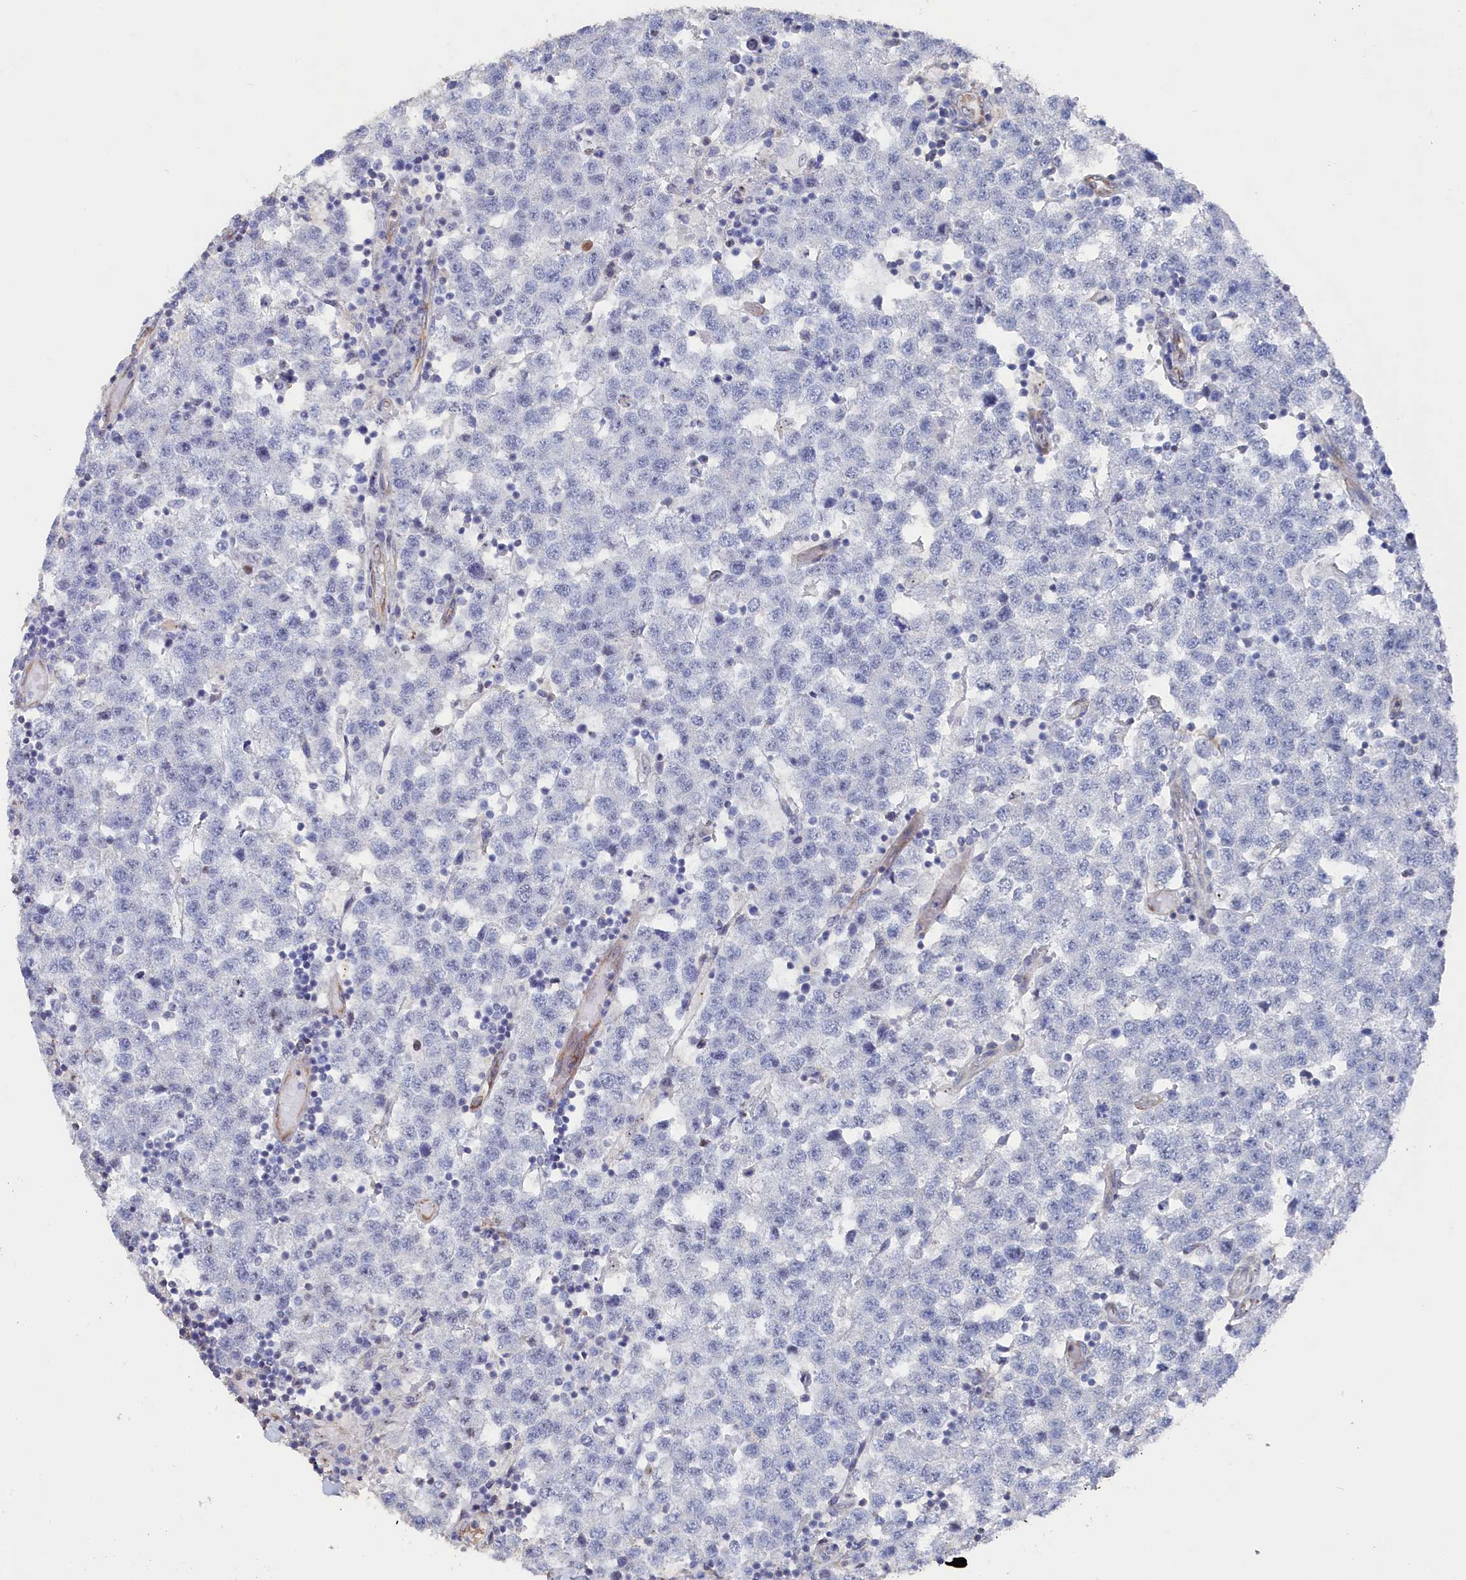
{"staining": {"intensity": "negative", "quantity": "none", "location": "none"}, "tissue": "testis cancer", "cell_type": "Tumor cells", "image_type": "cancer", "snomed": [{"axis": "morphology", "description": "Seminoma, NOS"}, {"axis": "topography", "description": "Testis"}], "caption": "Immunohistochemistry (IHC) of seminoma (testis) displays no staining in tumor cells. The staining was performed using DAB to visualize the protein expression in brown, while the nuclei were stained in blue with hematoxylin (Magnification: 20x).", "gene": "SEMG2", "patient": {"sex": "male", "age": 34}}